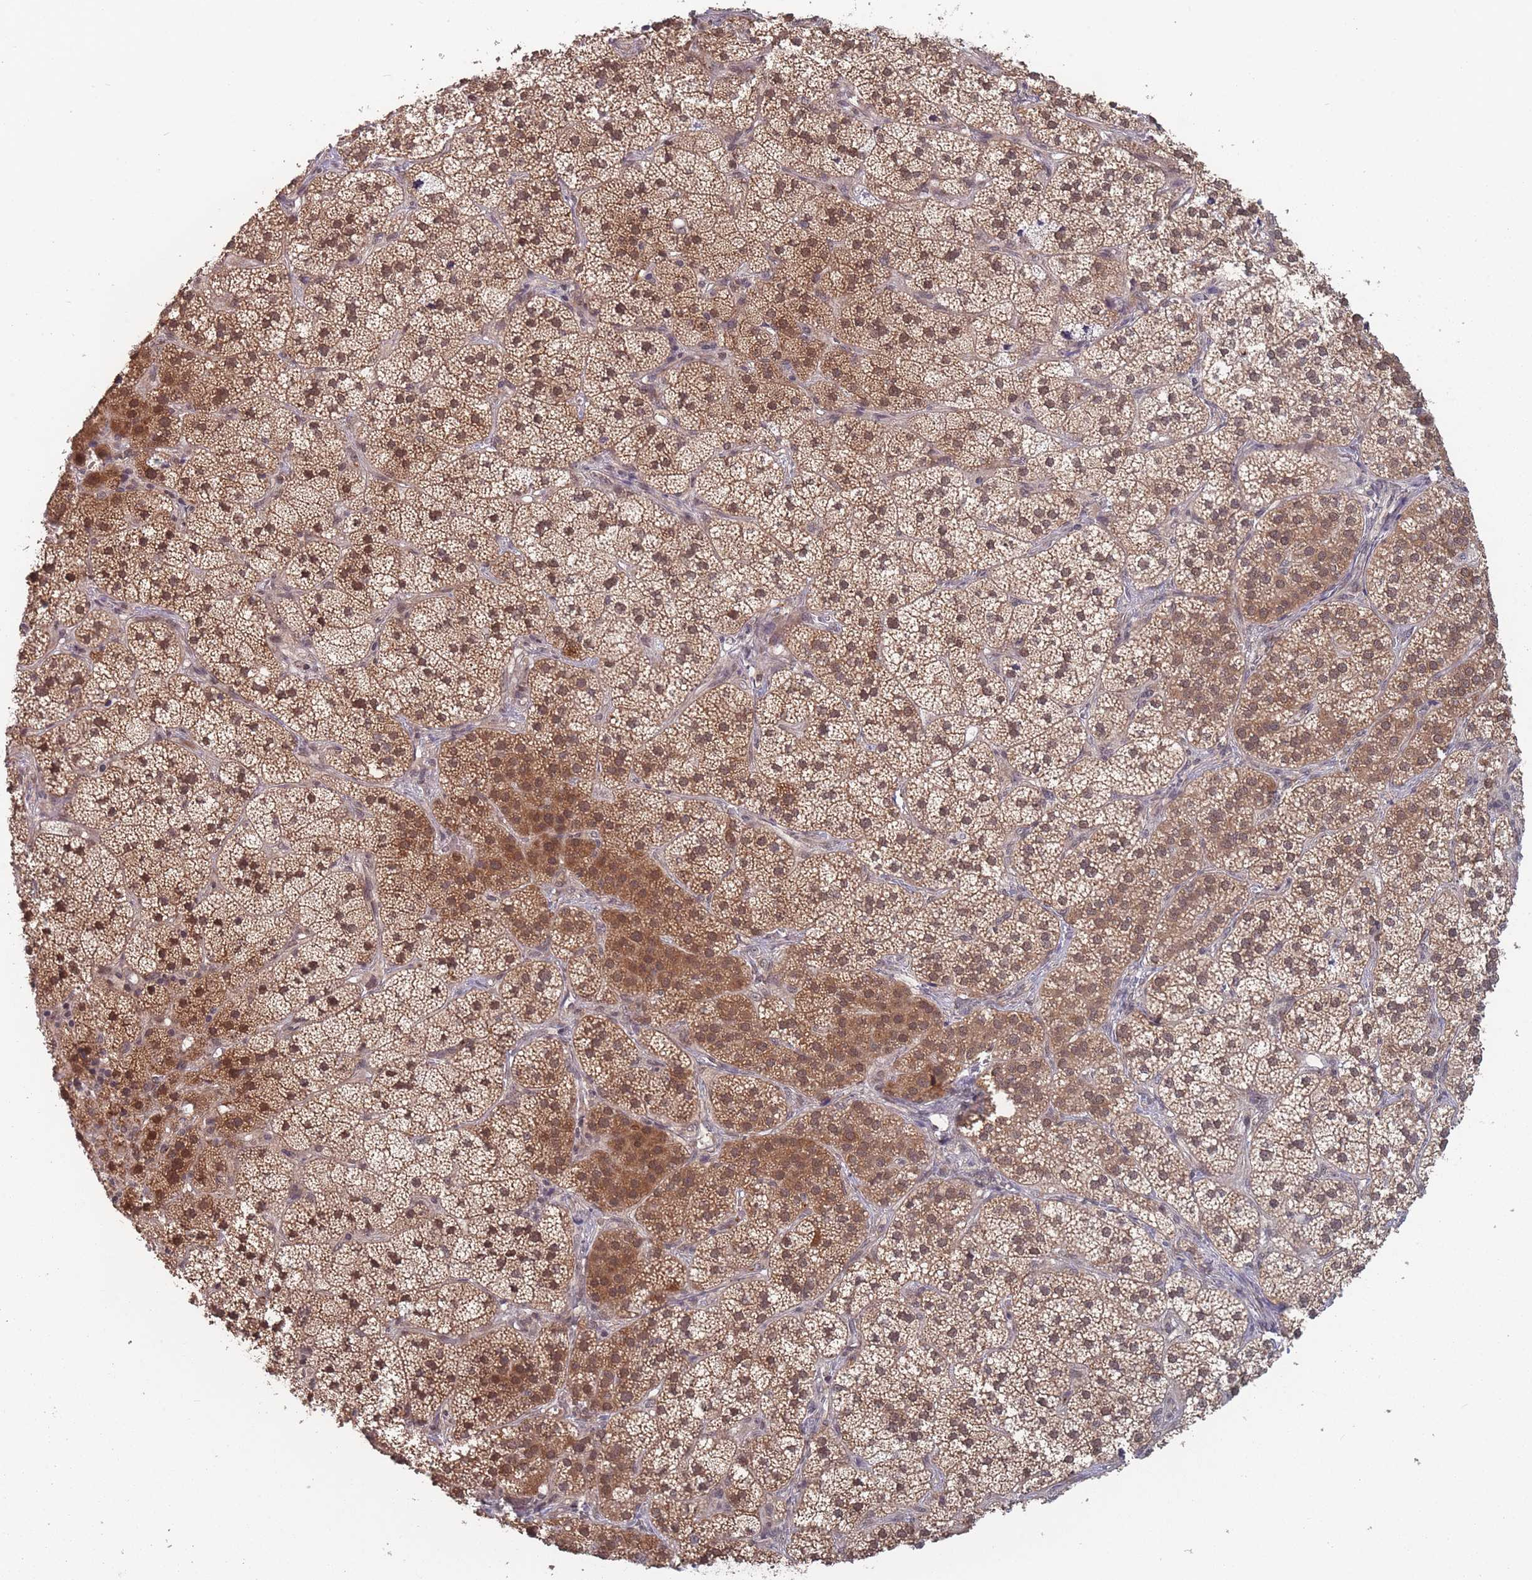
{"staining": {"intensity": "strong", "quantity": ">75%", "location": "cytoplasmic/membranous,nuclear"}, "tissue": "adrenal gland", "cell_type": "Glandular cells", "image_type": "normal", "snomed": [{"axis": "morphology", "description": "Normal tissue, NOS"}, {"axis": "topography", "description": "Adrenal gland"}], "caption": "Adrenal gland was stained to show a protein in brown. There is high levels of strong cytoplasmic/membranous,nuclear expression in about >75% of glandular cells. Nuclei are stained in blue.", "gene": "CNTRL", "patient": {"sex": "female", "age": 58}}